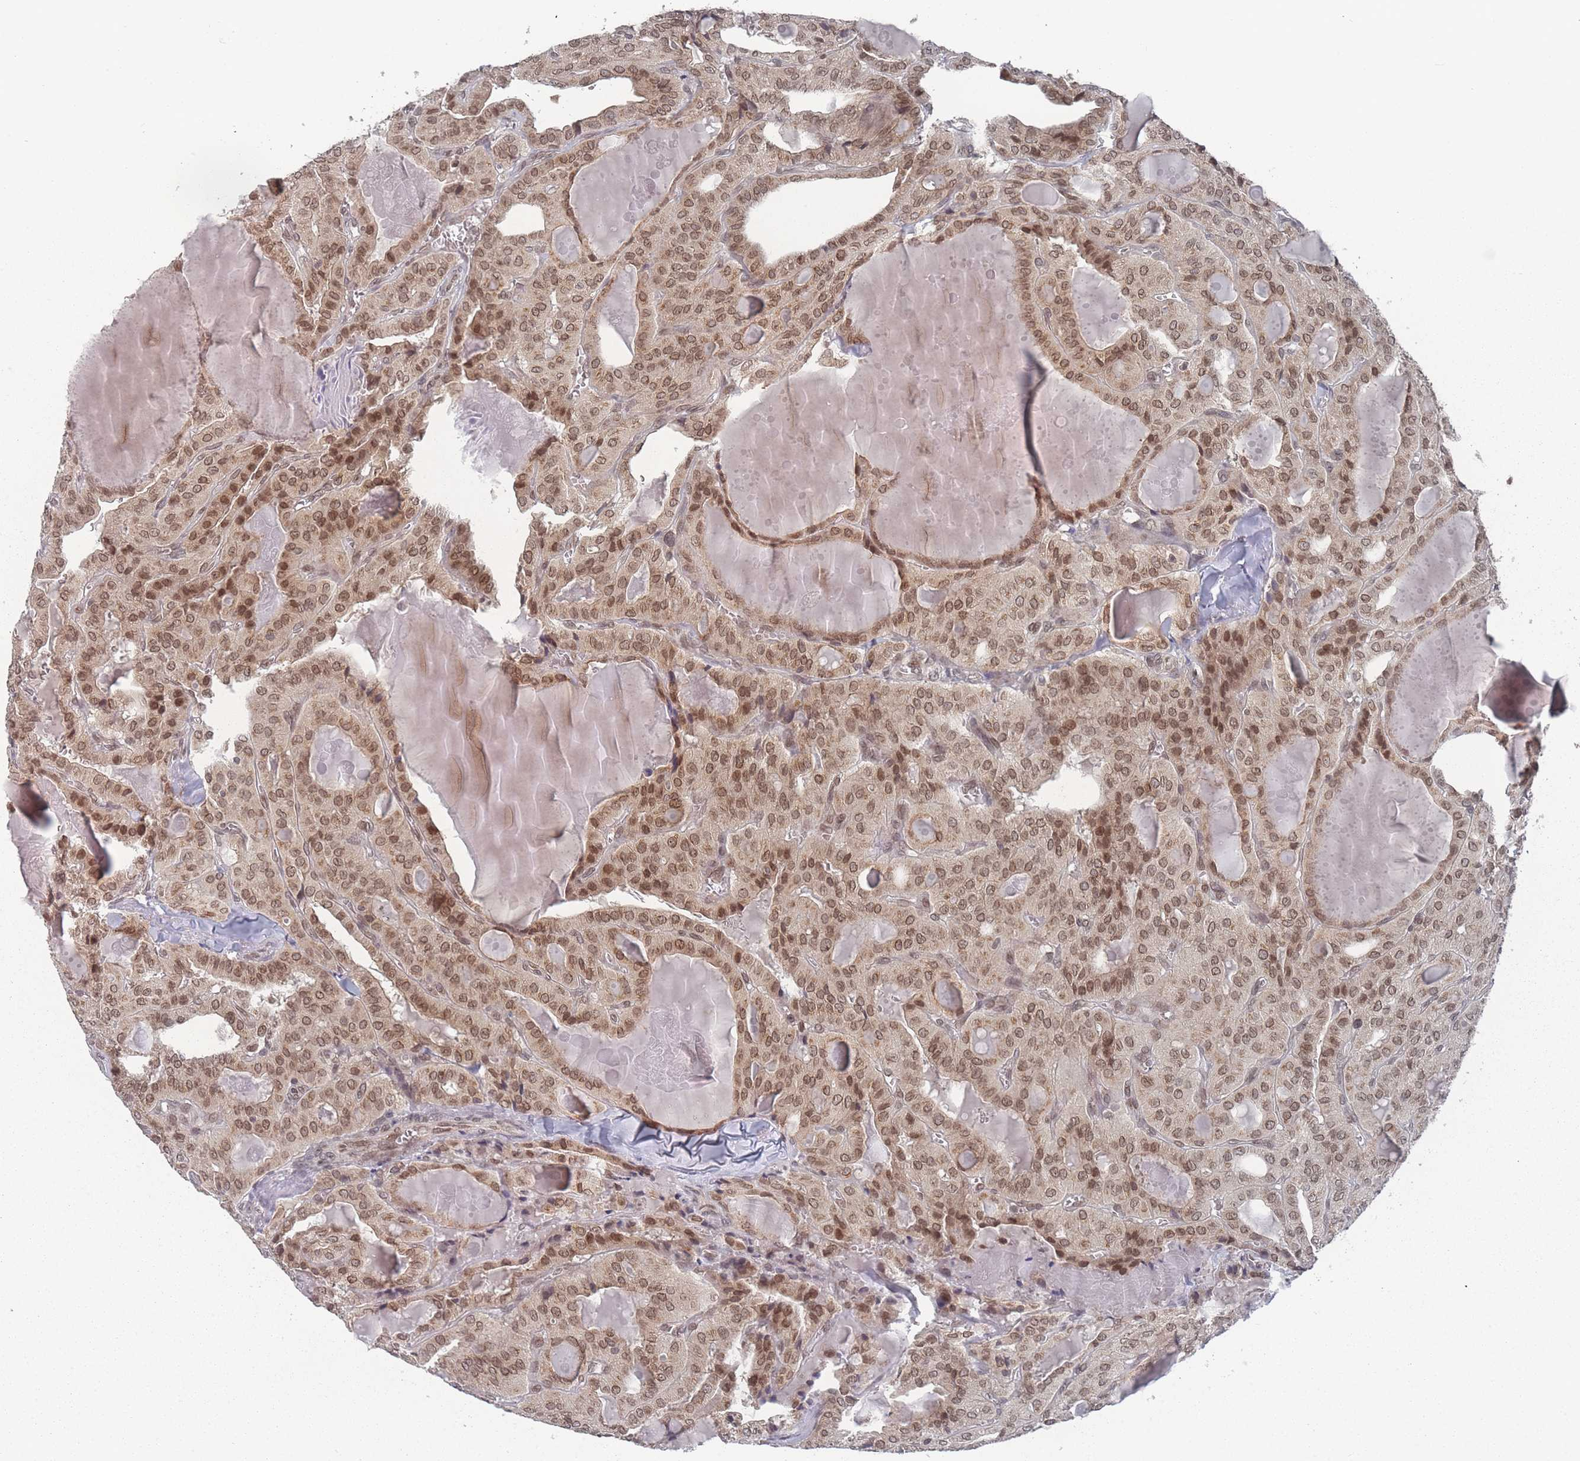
{"staining": {"intensity": "moderate", "quantity": ">75%", "location": "cytoplasmic/membranous,nuclear"}, "tissue": "thyroid cancer", "cell_type": "Tumor cells", "image_type": "cancer", "snomed": [{"axis": "morphology", "description": "Papillary adenocarcinoma, NOS"}, {"axis": "topography", "description": "Thyroid gland"}], "caption": "Human thyroid cancer (papillary adenocarcinoma) stained with a protein marker exhibits moderate staining in tumor cells.", "gene": "TBC1D25", "patient": {"sex": "male", "age": 52}}